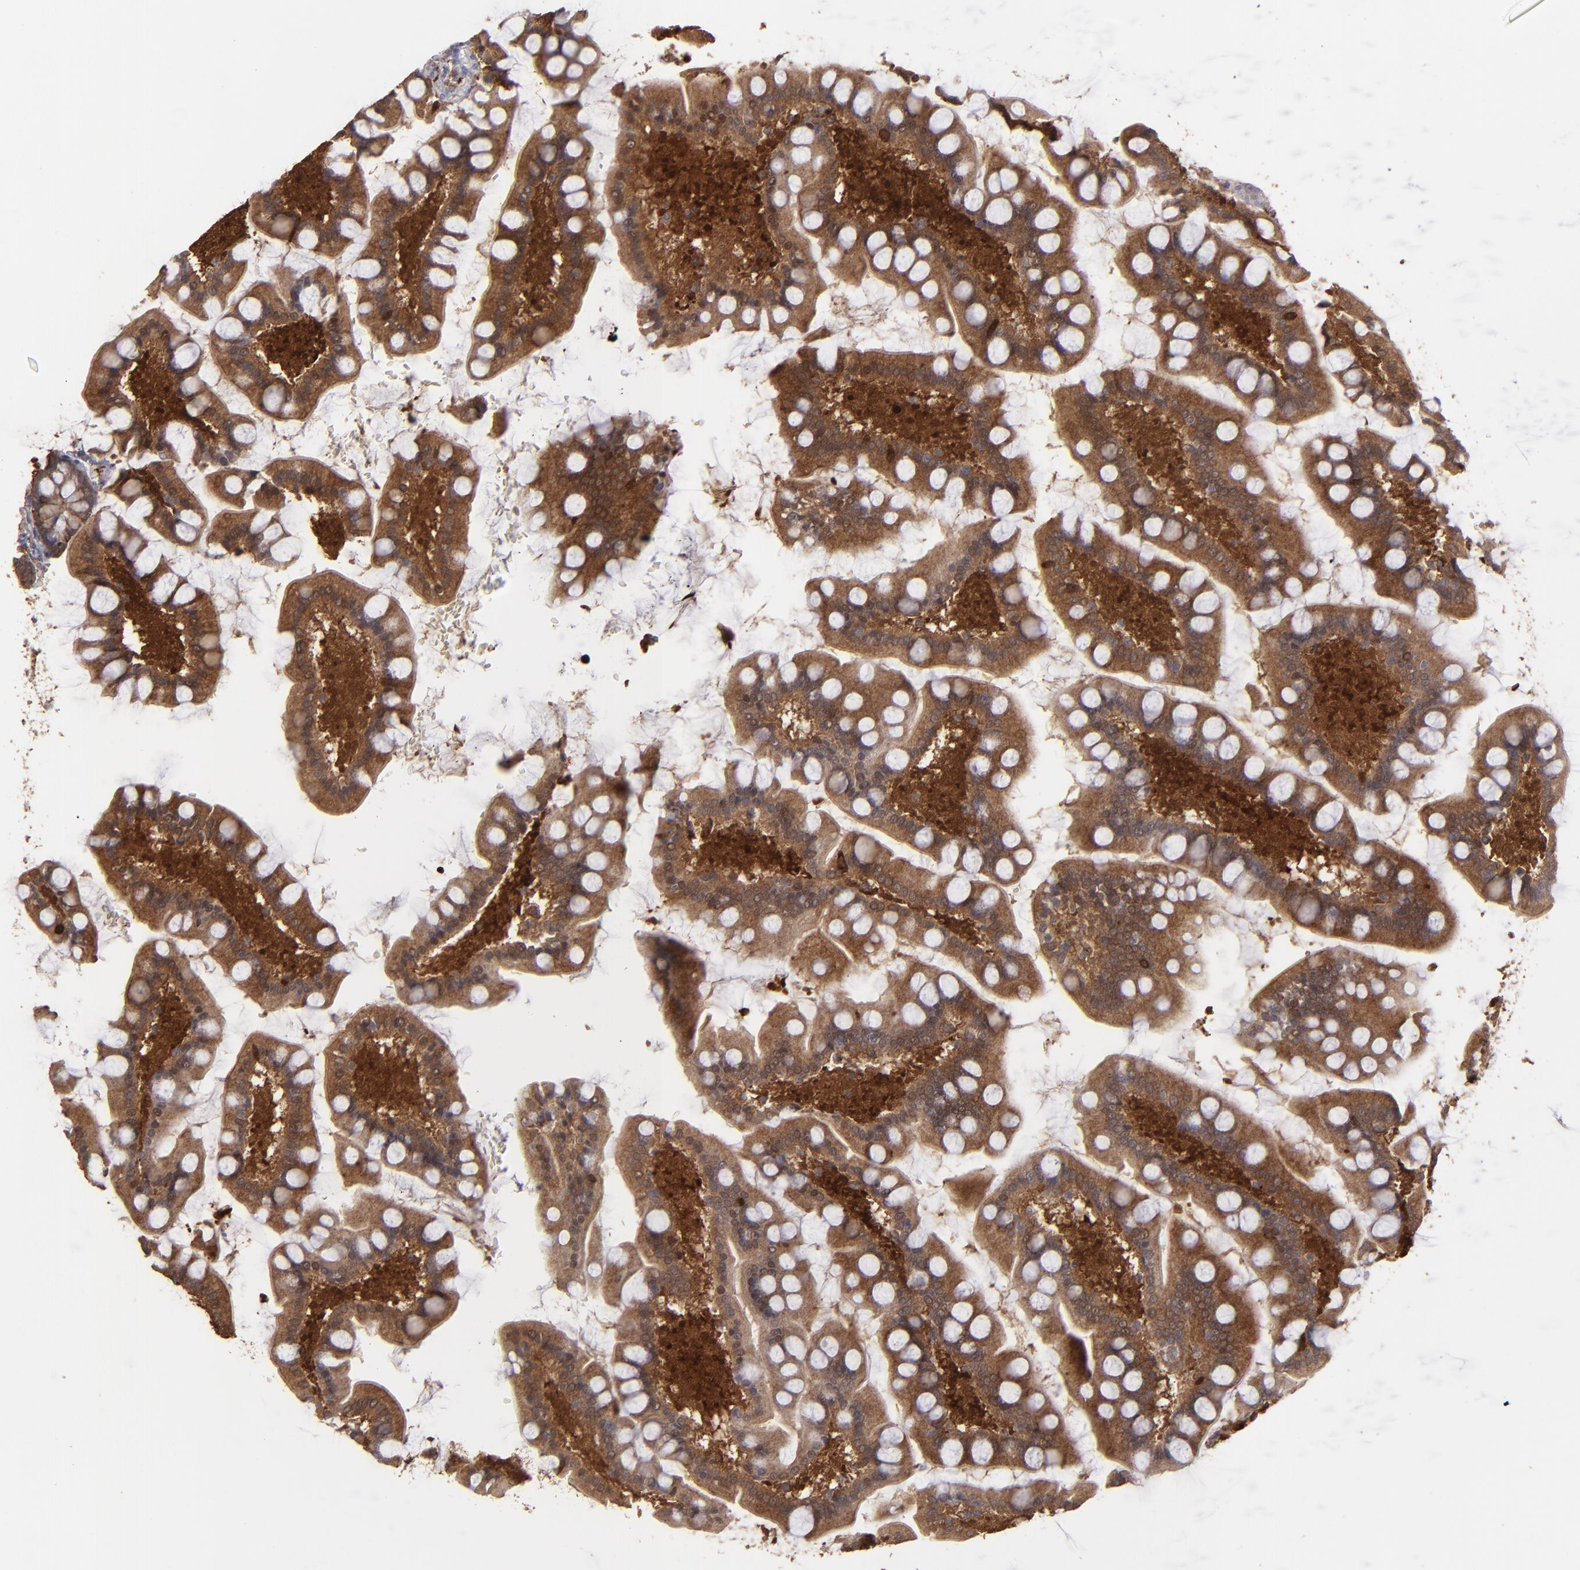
{"staining": {"intensity": "strong", "quantity": ">75%", "location": "cytoplasmic/membranous"}, "tissue": "small intestine", "cell_type": "Glandular cells", "image_type": "normal", "snomed": [{"axis": "morphology", "description": "Normal tissue, NOS"}, {"axis": "topography", "description": "Small intestine"}], "caption": "DAB (3,3'-diaminobenzidine) immunohistochemical staining of unremarkable small intestine reveals strong cytoplasmic/membranous protein expression in about >75% of glandular cells. (brown staining indicates protein expression, while blue staining denotes nuclei).", "gene": "SEMA3G", "patient": {"sex": "male", "age": 41}}